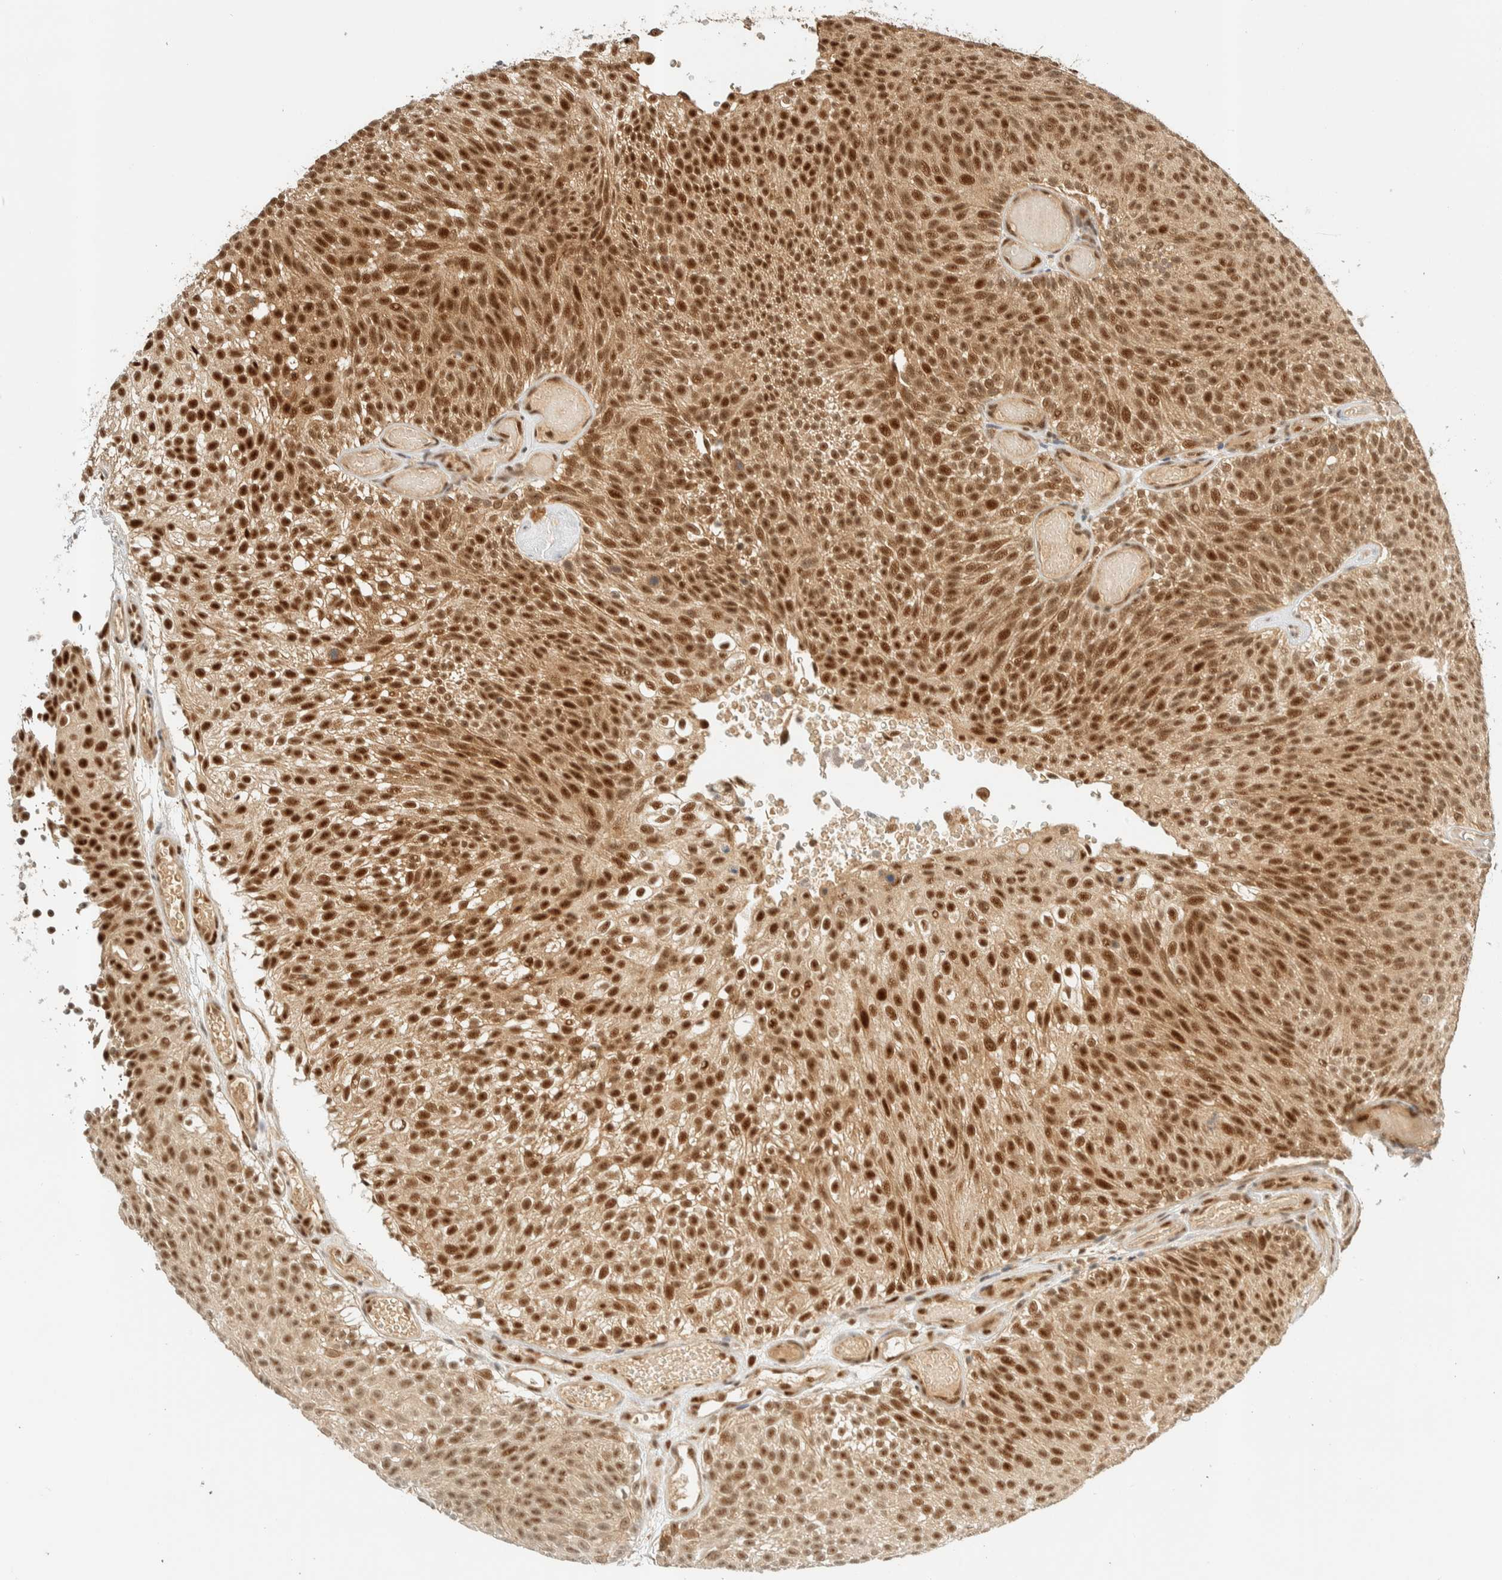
{"staining": {"intensity": "strong", "quantity": ">75%", "location": "cytoplasmic/membranous,nuclear"}, "tissue": "urothelial cancer", "cell_type": "Tumor cells", "image_type": "cancer", "snomed": [{"axis": "morphology", "description": "Urothelial carcinoma, Low grade"}, {"axis": "topography", "description": "Urinary bladder"}], "caption": "Protein analysis of urothelial cancer tissue reveals strong cytoplasmic/membranous and nuclear positivity in about >75% of tumor cells. Nuclei are stained in blue.", "gene": "KIFAP3", "patient": {"sex": "male", "age": 78}}